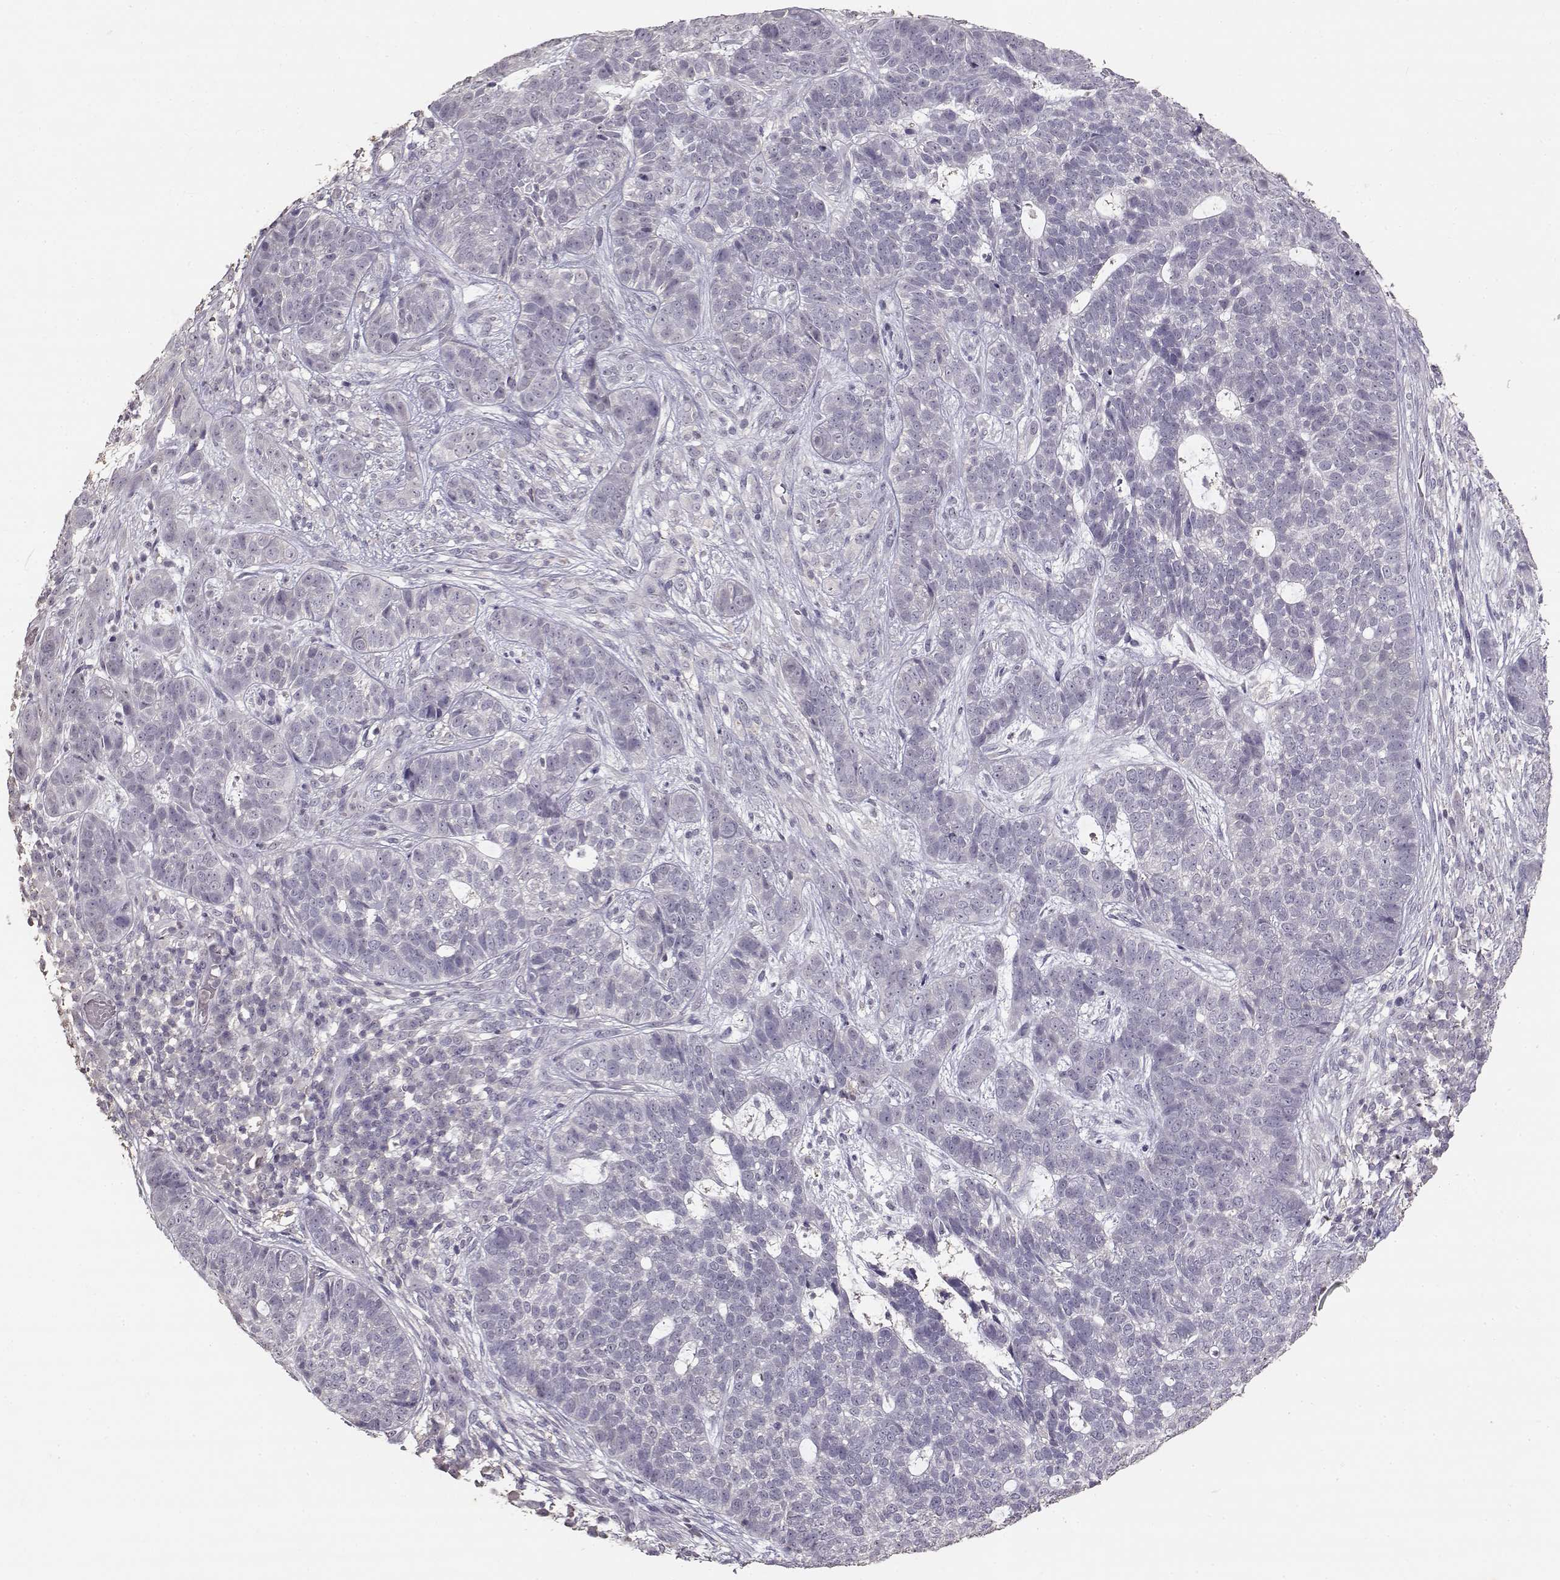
{"staining": {"intensity": "negative", "quantity": "none", "location": "none"}, "tissue": "skin cancer", "cell_type": "Tumor cells", "image_type": "cancer", "snomed": [{"axis": "morphology", "description": "Basal cell carcinoma"}, {"axis": "topography", "description": "Skin"}], "caption": "Image shows no protein expression in tumor cells of skin basal cell carcinoma tissue.", "gene": "UROC1", "patient": {"sex": "female", "age": 69}}